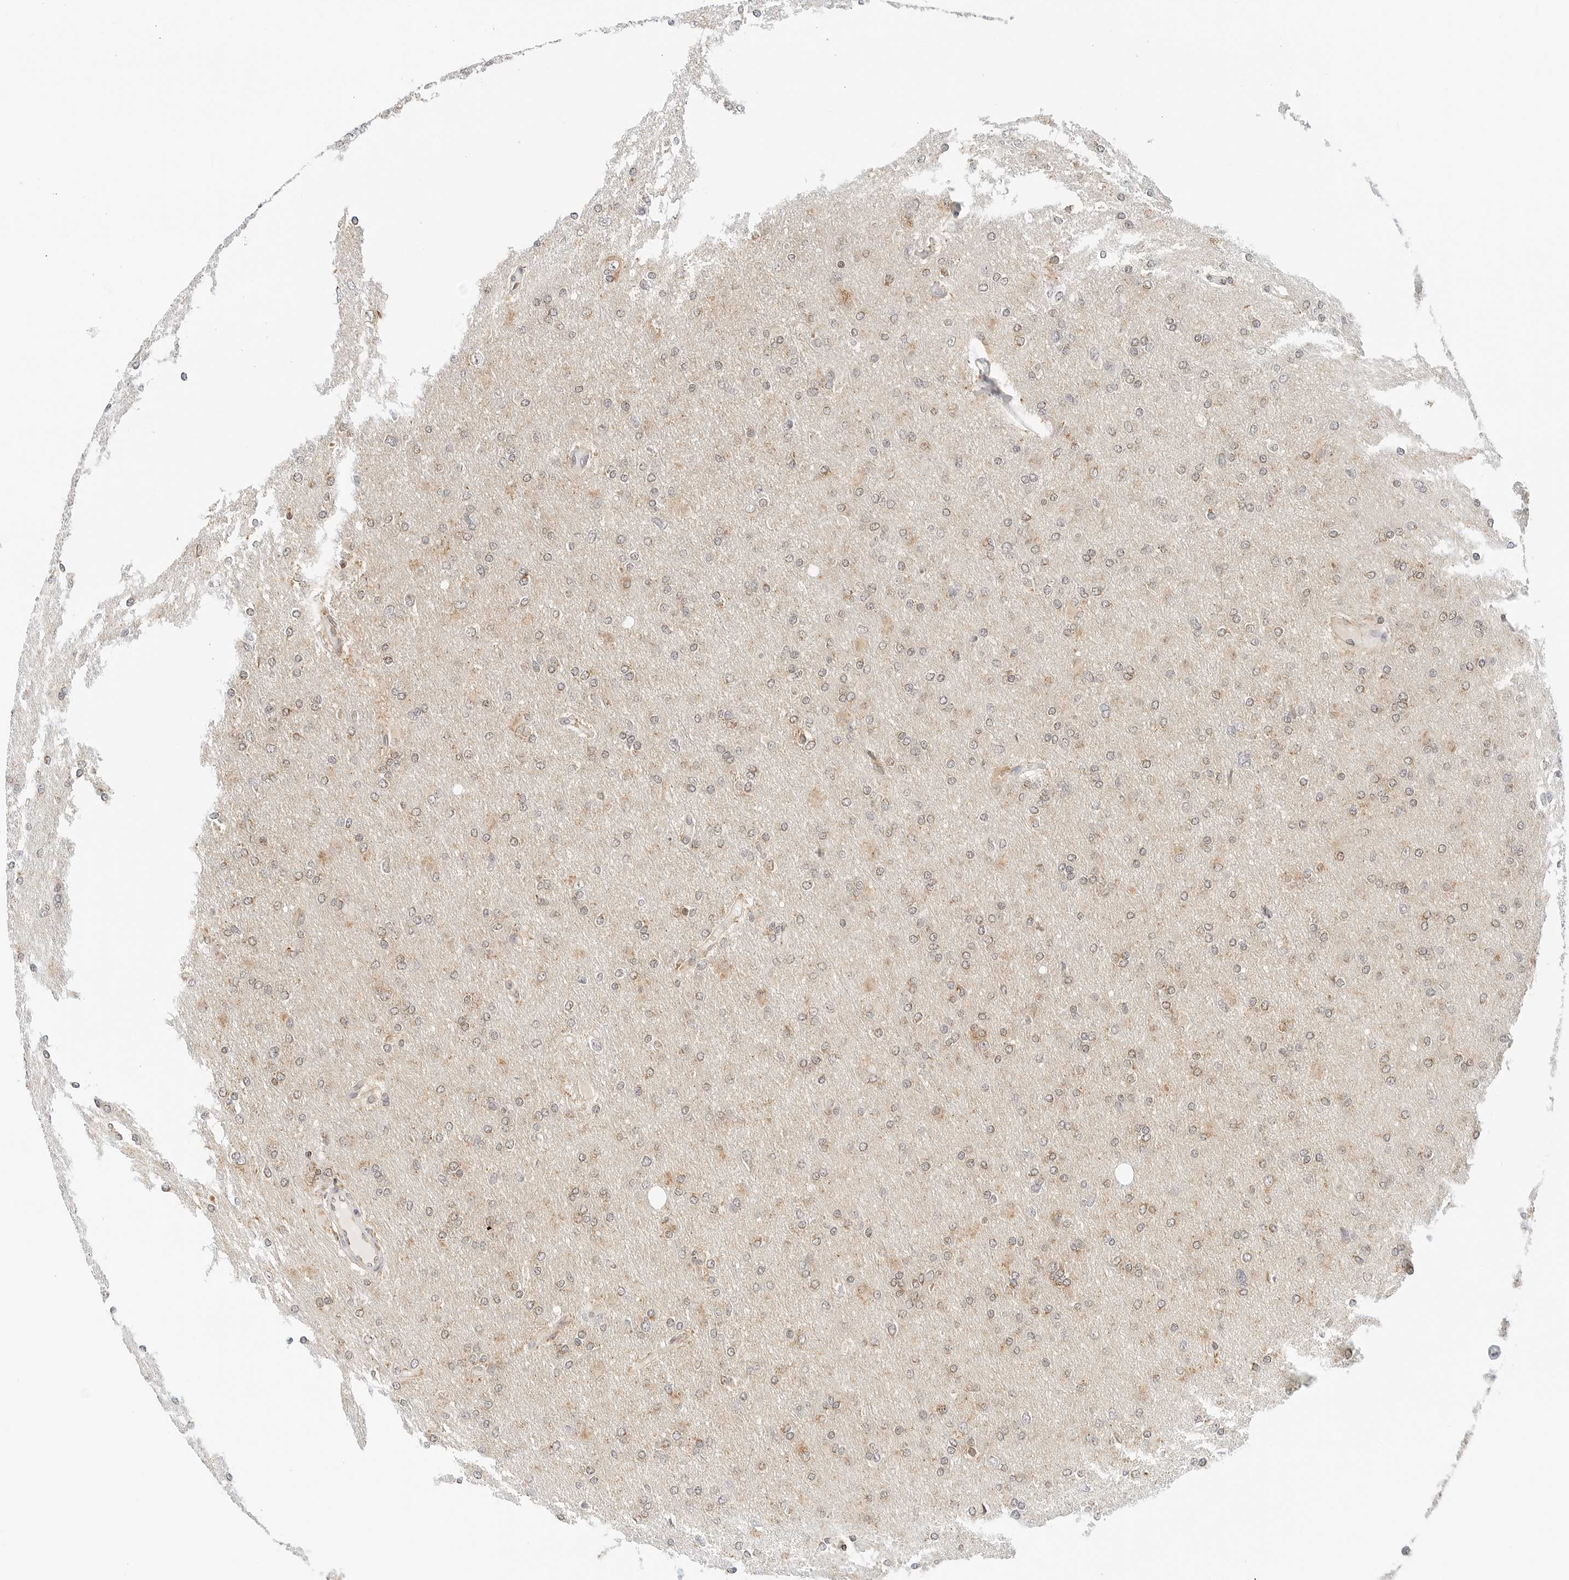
{"staining": {"intensity": "weak", "quantity": "25%-75%", "location": "cytoplasmic/membranous"}, "tissue": "glioma", "cell_type": "Tumor cells", "image_type": "cancer", "snomed": [{"axis": "morphology", "description": "Glioma, malignant, High grade"}, {"axis": "topography", "description": "Cerebral cortex"}], "caption": "Immunohistochemical staining of human glioma demonstrates low levels of weak cytoplasmic/membranous protein staining in about 25%-75% of tumor cells.", "gene": "ATL1", "patient": {"sex": "female", "age": 36}}